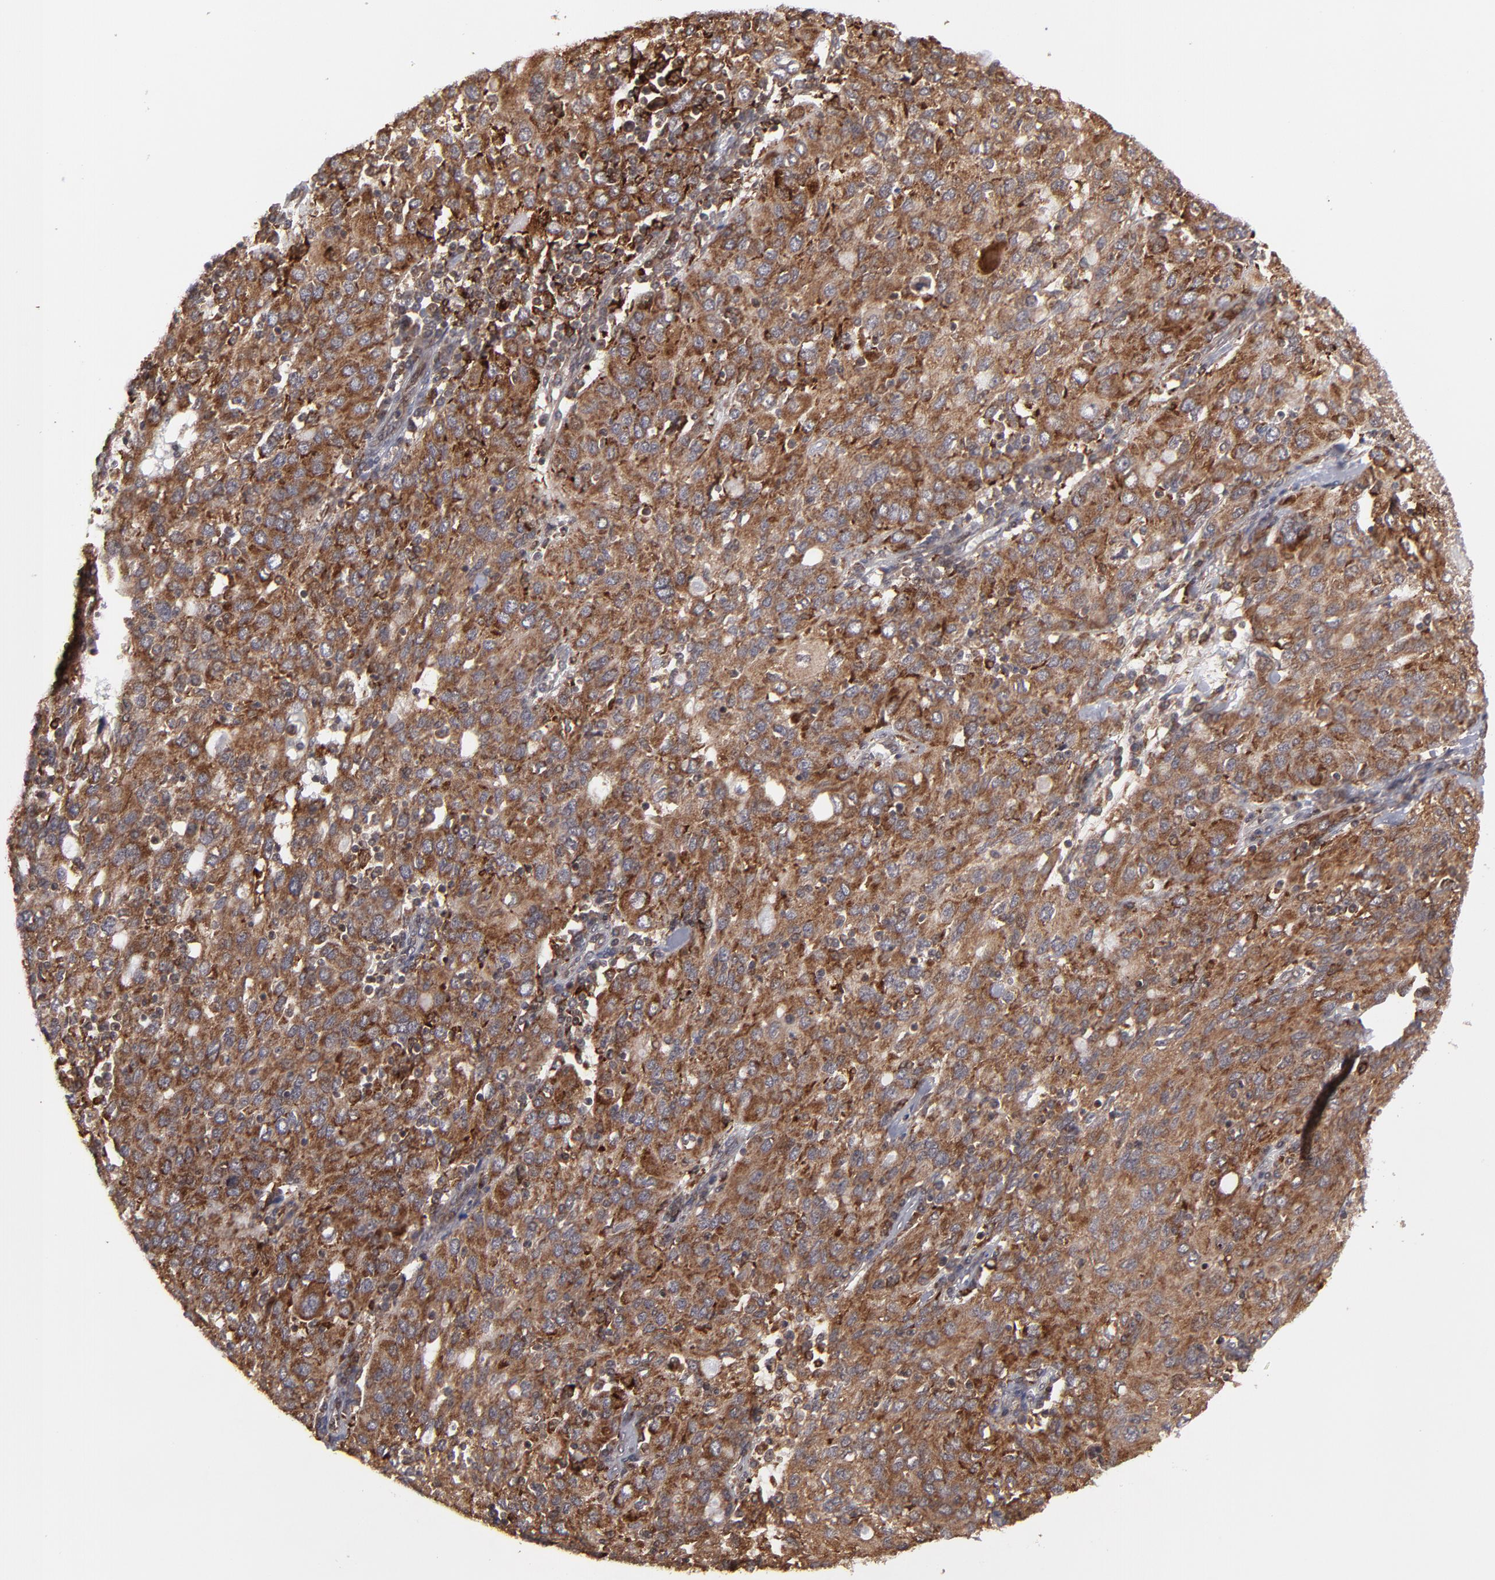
{"staining": {"intensity": "strong", "quantity": ">75%", "location": "cytoplasmic/membranous"}, "tissue": "ovarian cancer", "cell_type": "Tumor cells", "image_type": "cancer", "snomed": [{"axis": "morphology", "description": "Carcinoma, endometroid"}, {"axis": "topography", "description": "Ovary"}], "caption": "A brown stain shows strong cytoplasmic/membranous positivity of a protein in ovarian cancer tumor cells. (Stains: DAB in brown, nuclei in blue, Microscopy: brightfield microscopy at high magnification).", "gene": "RGS6", "patient": {"sex": "female", "age": 50}}